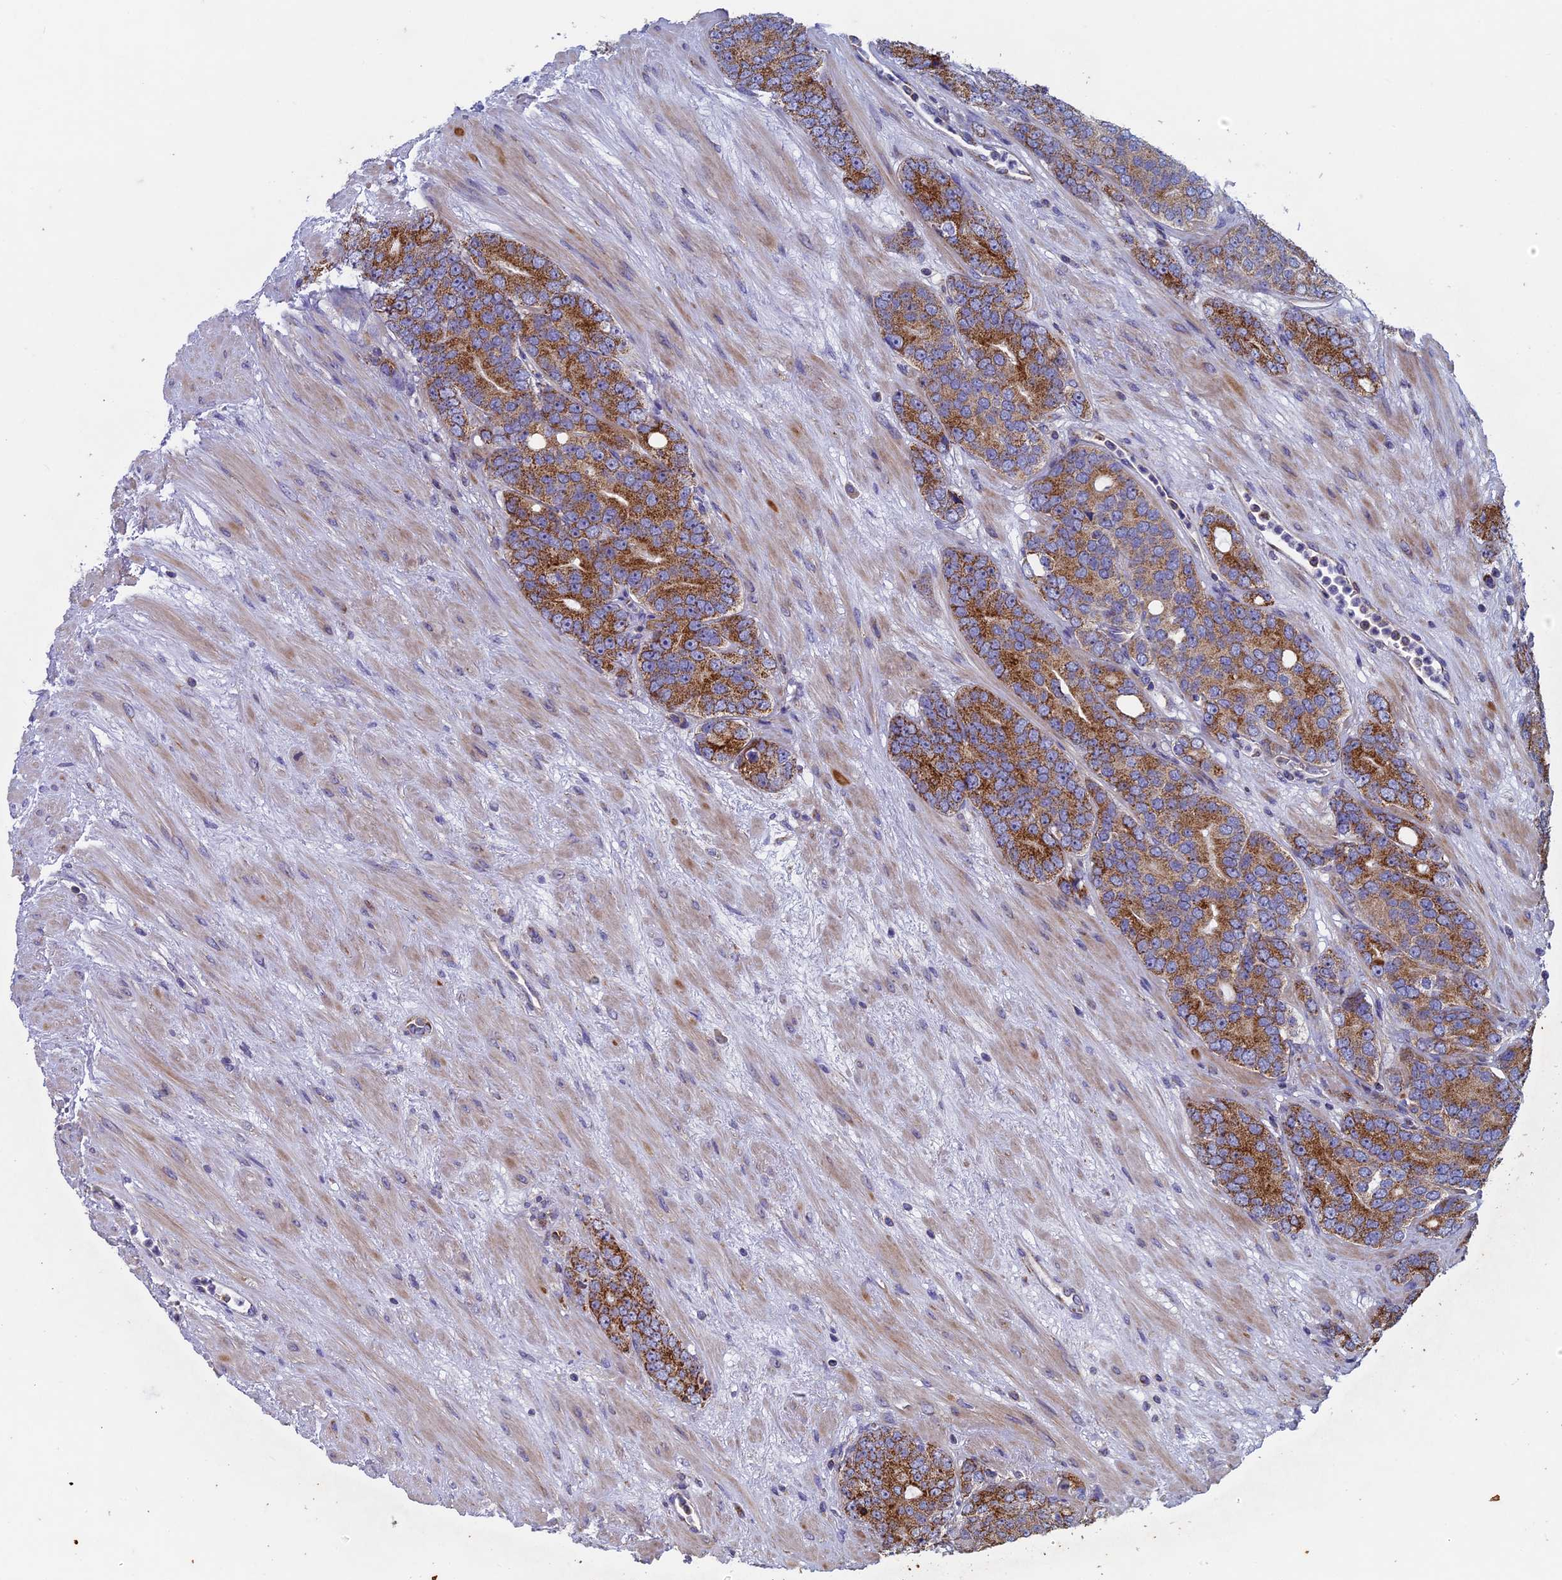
{"staining": {"intensity": "strong", "quantity": ">75%", "location": "cytoplasmic/membranous"}, "tissue": "prostate cancer", "cell_type": "Tumor cells", "image_type": "cancer", "snomed": [{"axis": "morphology", "description": "Adenocarcinoma, High grade"}, {"axis": "topography", "description": "Prostate"}], "caption": "There is high levels of strong cytoplasmic/membranous expression in tumor cells of prostate cancer (high-grade adenocarcinoma), as demonstrated by immunohistochemical staining (brown color).", "gene": "MRPS9", "patient": {"sex": "male", "age": 64}}